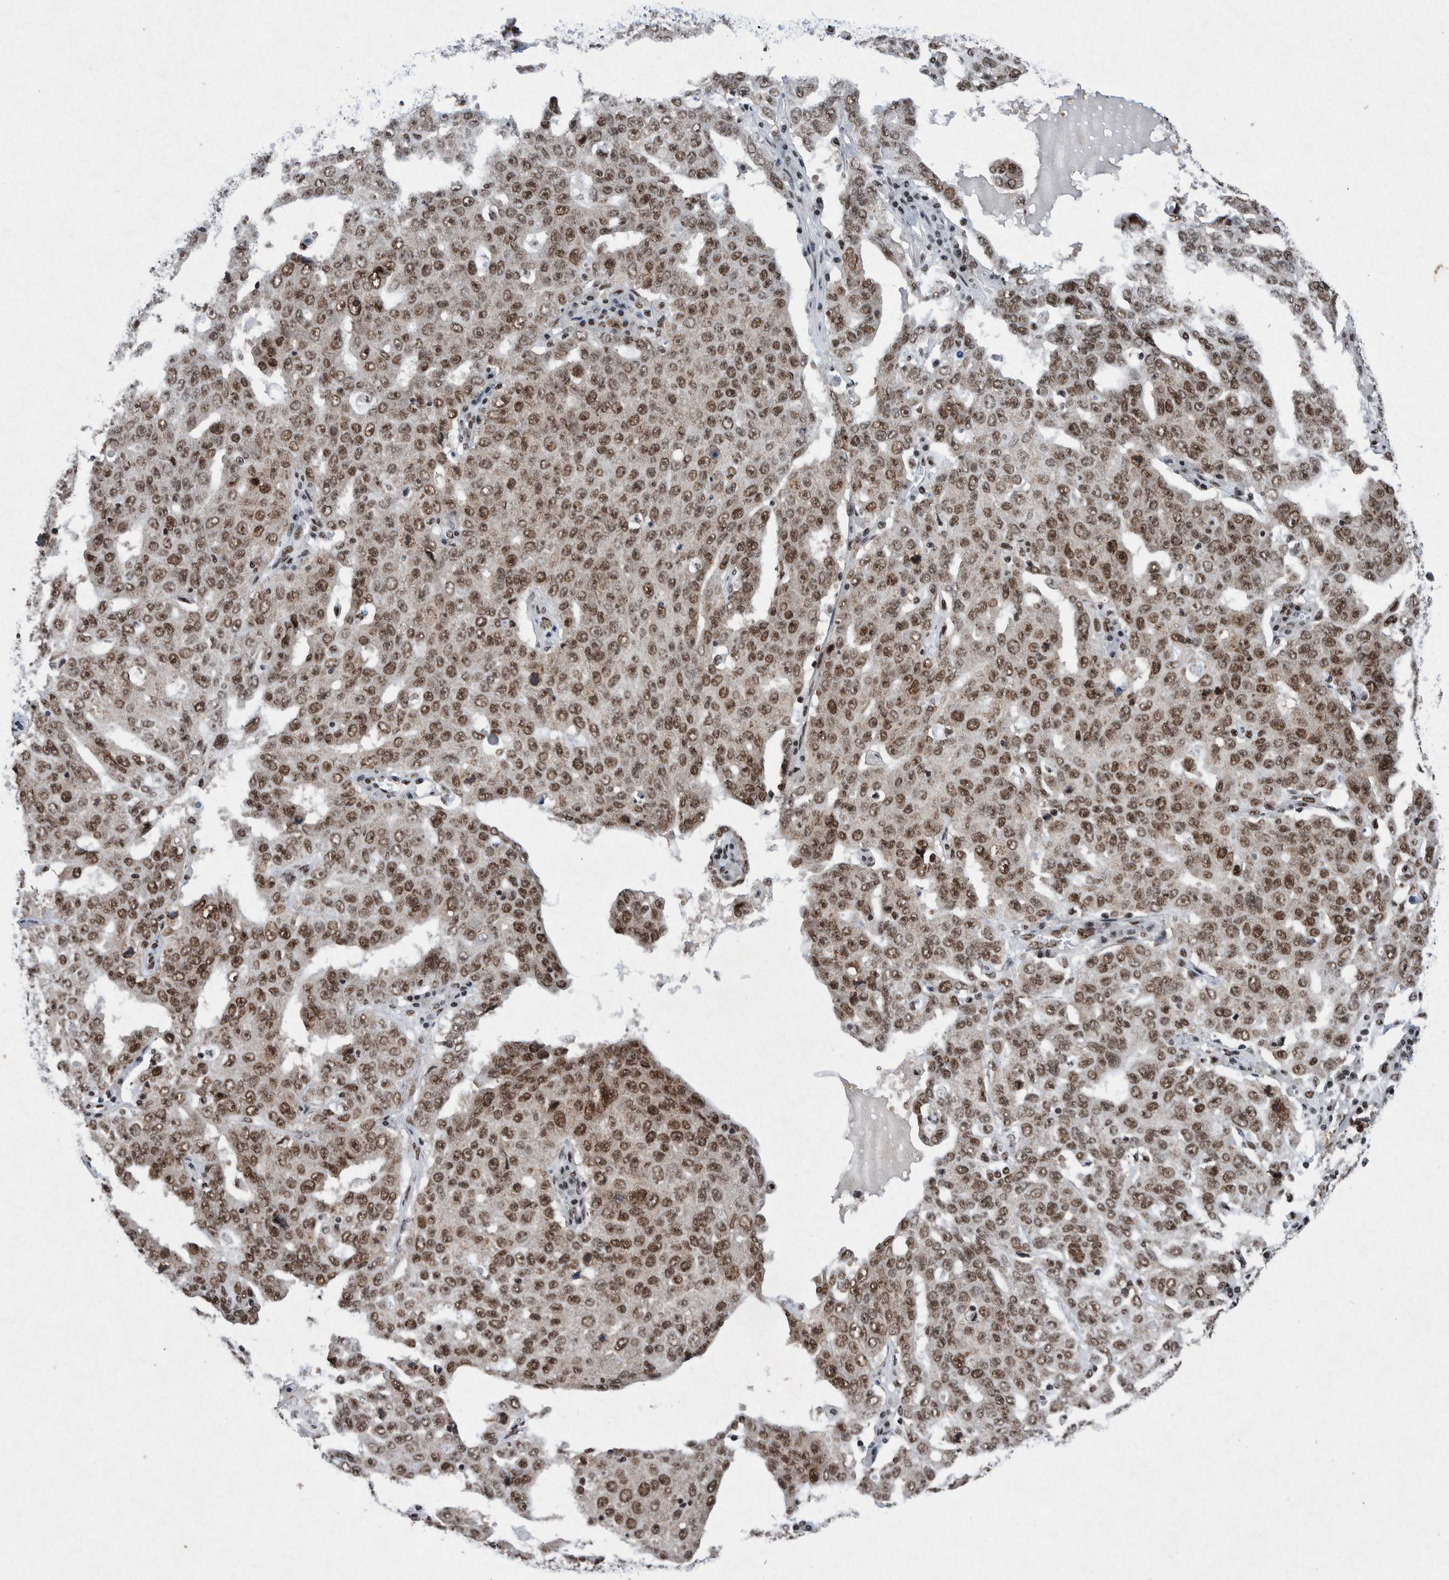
{"staining": {"intensity": "moderate", "quantity": ">75%", "location": "nuclear"}, "tissue": "ovarian cancer", "cell_type": "Tumor cells", "image_type": "cancer", "snomed": [{"axis": "morphology", "description": "Carcinoma, endometroid"}, {"axis": "topography", "description": "Ovary"}], "caption": "A brown stain labels moderate nuclear positivity of a protein in human endometroid carcinoma (ovarian) tumor cells.", "gene": "TAF10", "patient": {"sex": "female", "age": 62}}